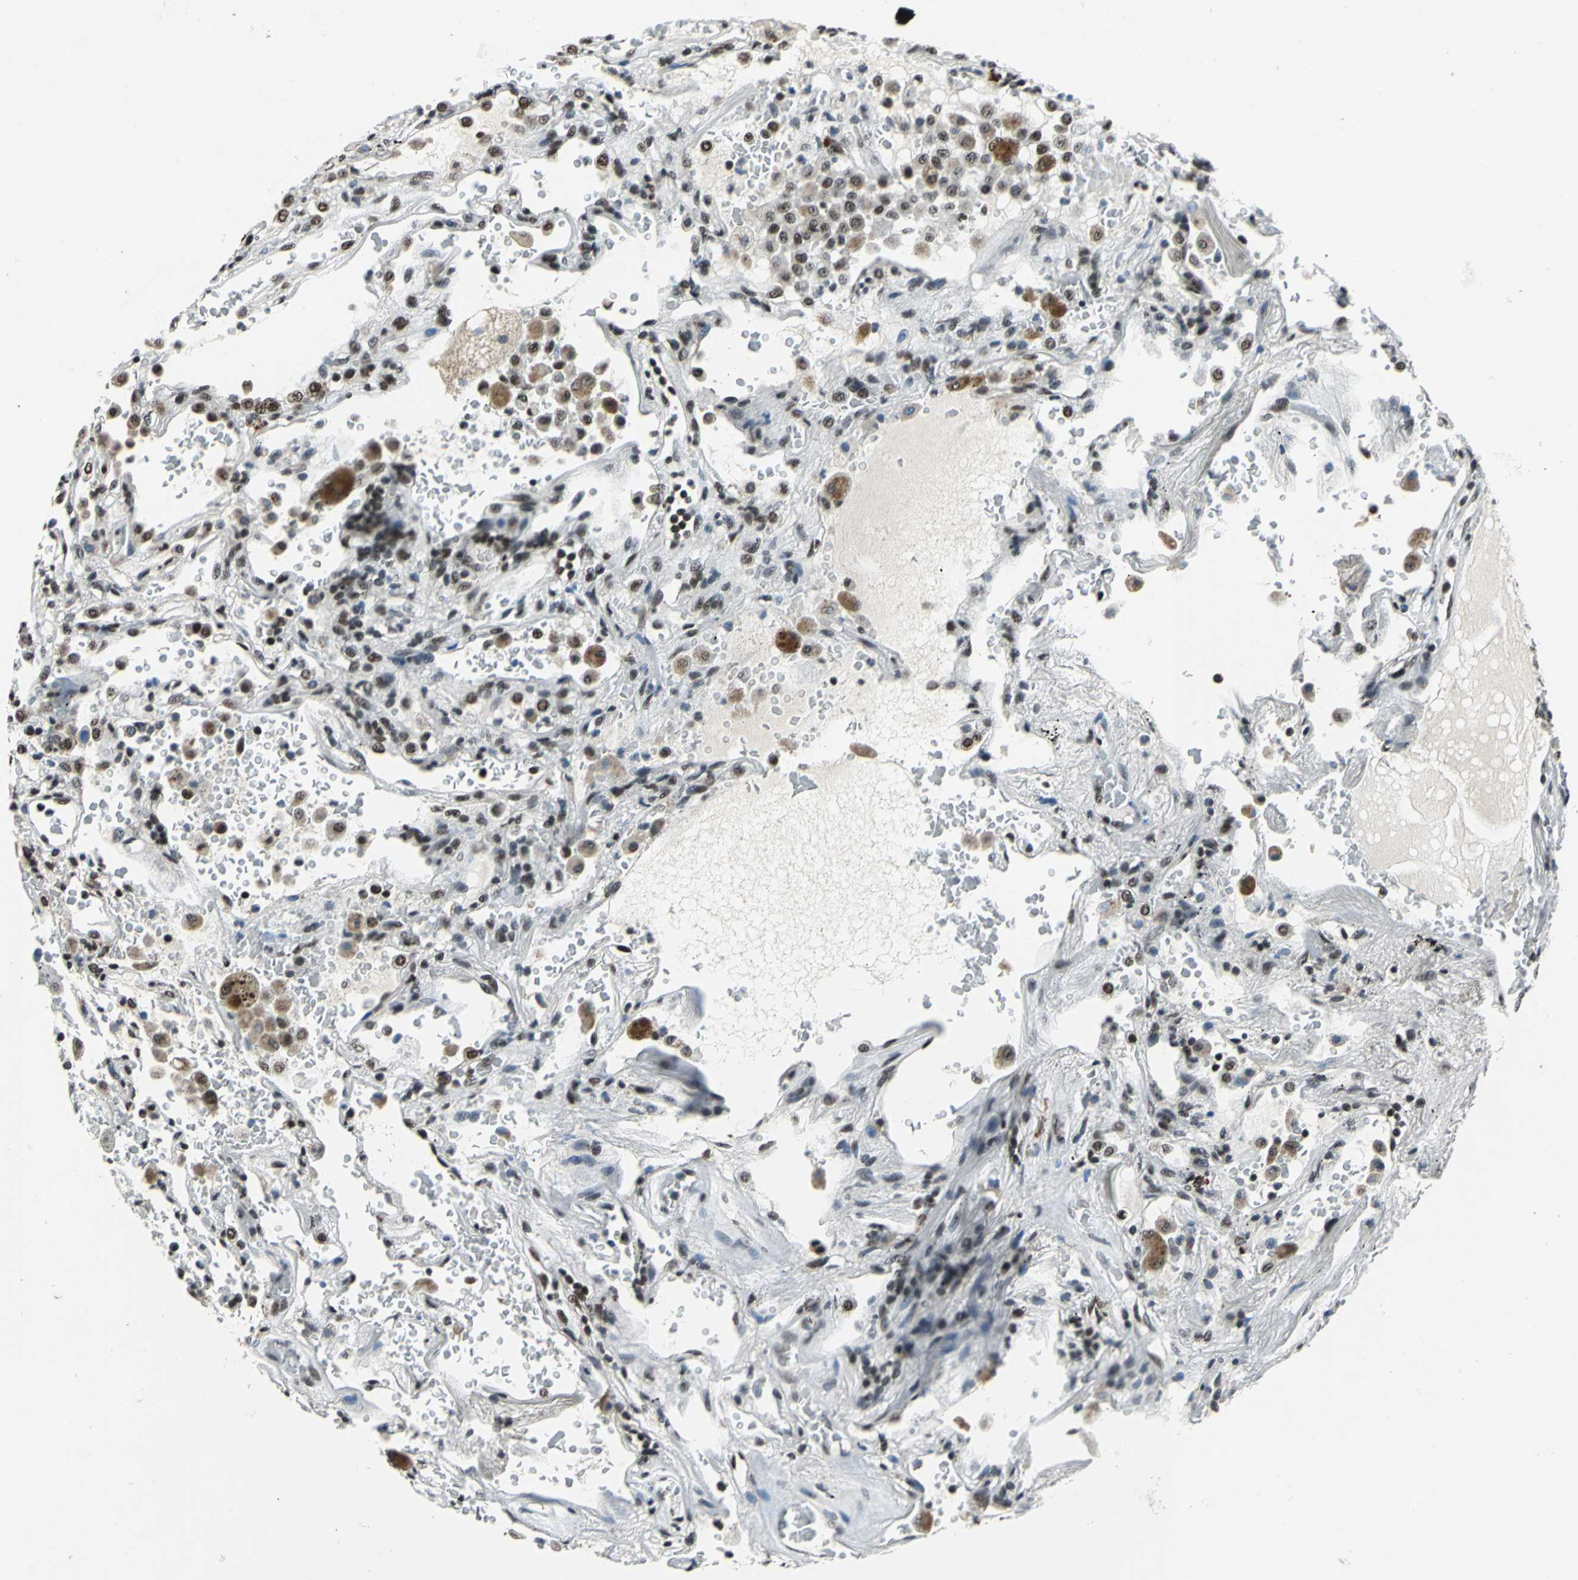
{"staining": {"intensity": "weak", "quantity": "<25%", "location": "nuclear"}, "tissue": "lung cancer", "cell_type": "Tumor cells", "image_type": "cancer", "snomed": [{"axis": "morphology", "description": "Squamous cell carcinoma, NOS"}, {"axis": "topography", "description": "Lung"}], "caption": "Image shows no protein staining in tumor cells of lung cancer (squamous cell carcinoma) tissue.", "gene": "BCLAF1", "patient": {"sex": "male", "age": 57}}